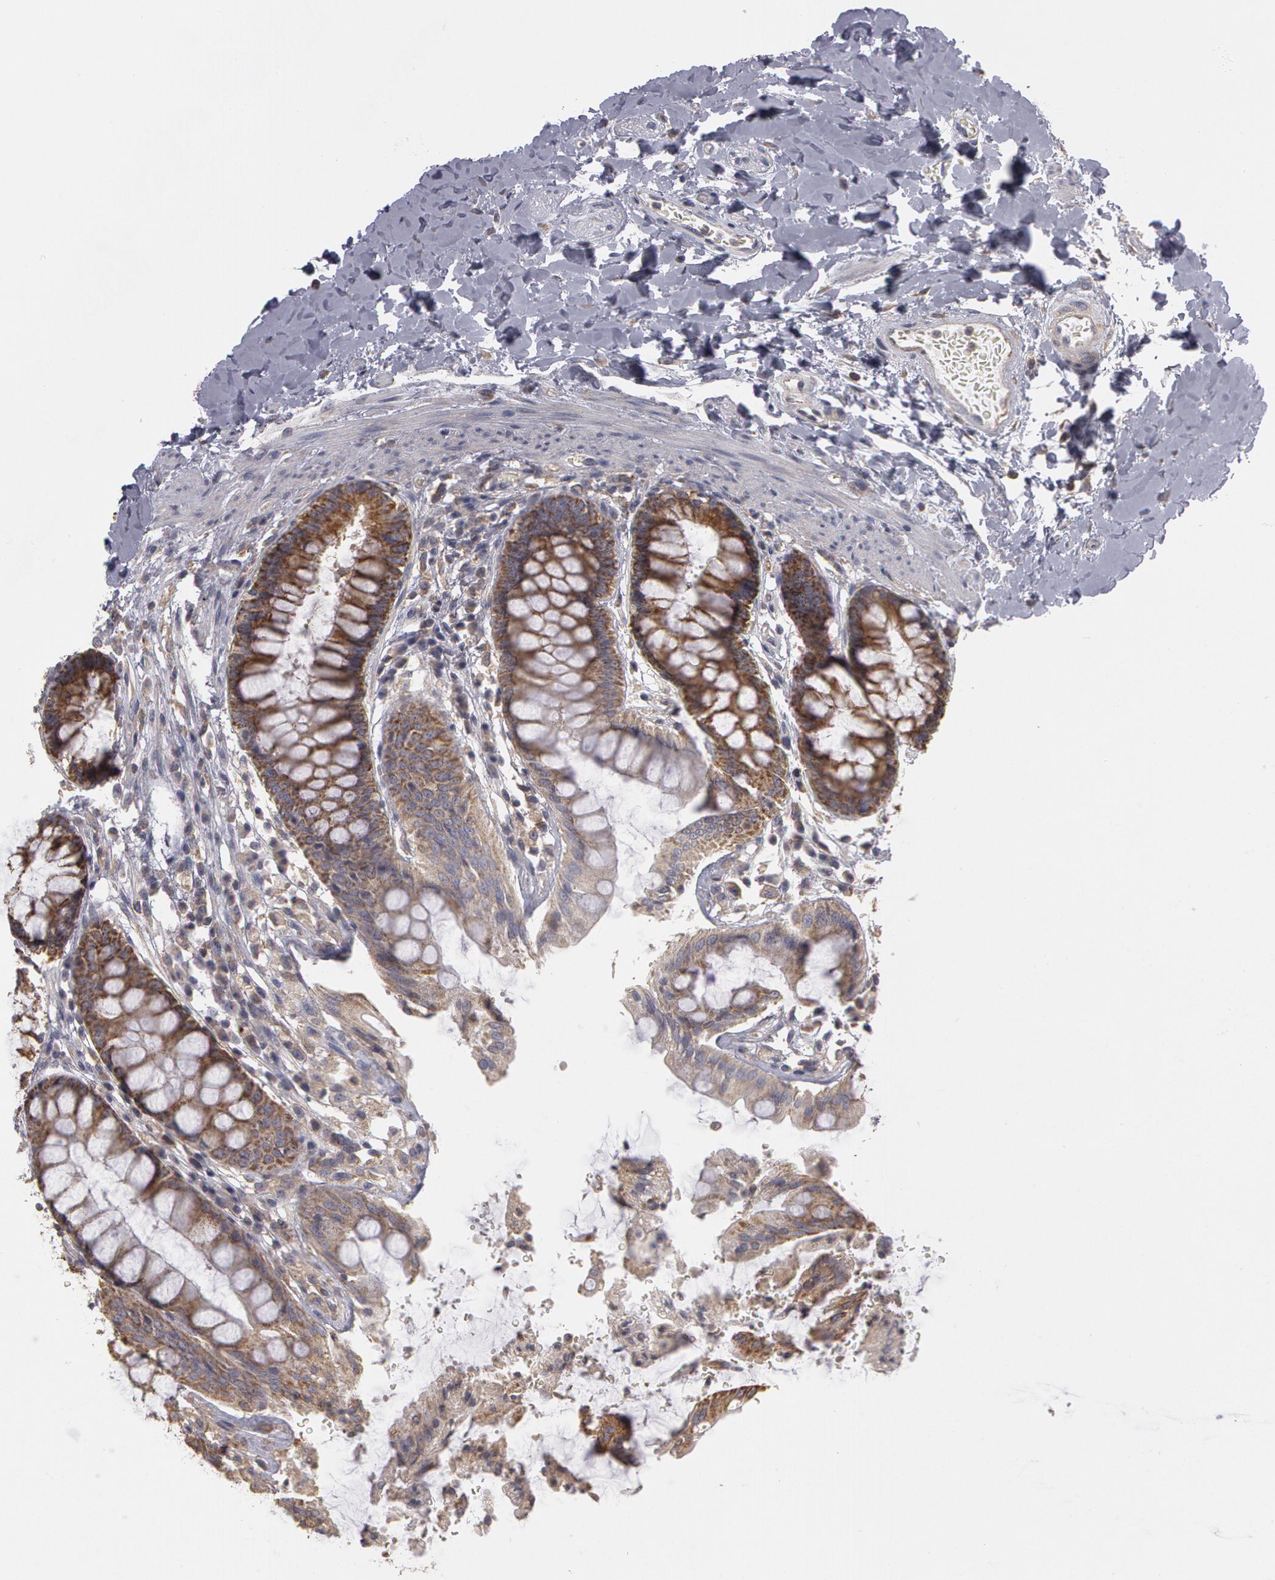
{"staining": {"intensity": "moderate", "quantity": ">75%", "location": "cytoplasmic/membranous"}, "tissue": "rectum", "cell_type": "Glandular cells", "image_type": "normal", "snomed": [{"axis": "morphology", "description": "Normal tissue, NOS"}, {"axis": "topography", "description": "Rectum"}], "caption": "Brown immunohistochemical staining in benign rectum demonstrates moderate cytoplasmic/membranous expression in about >75% of glandular cells. (DAB IHC, brown staining for protein, blue staining for nuclei).", "gene": "NEK9", "patient": {"sex": "female", "age": 46}}